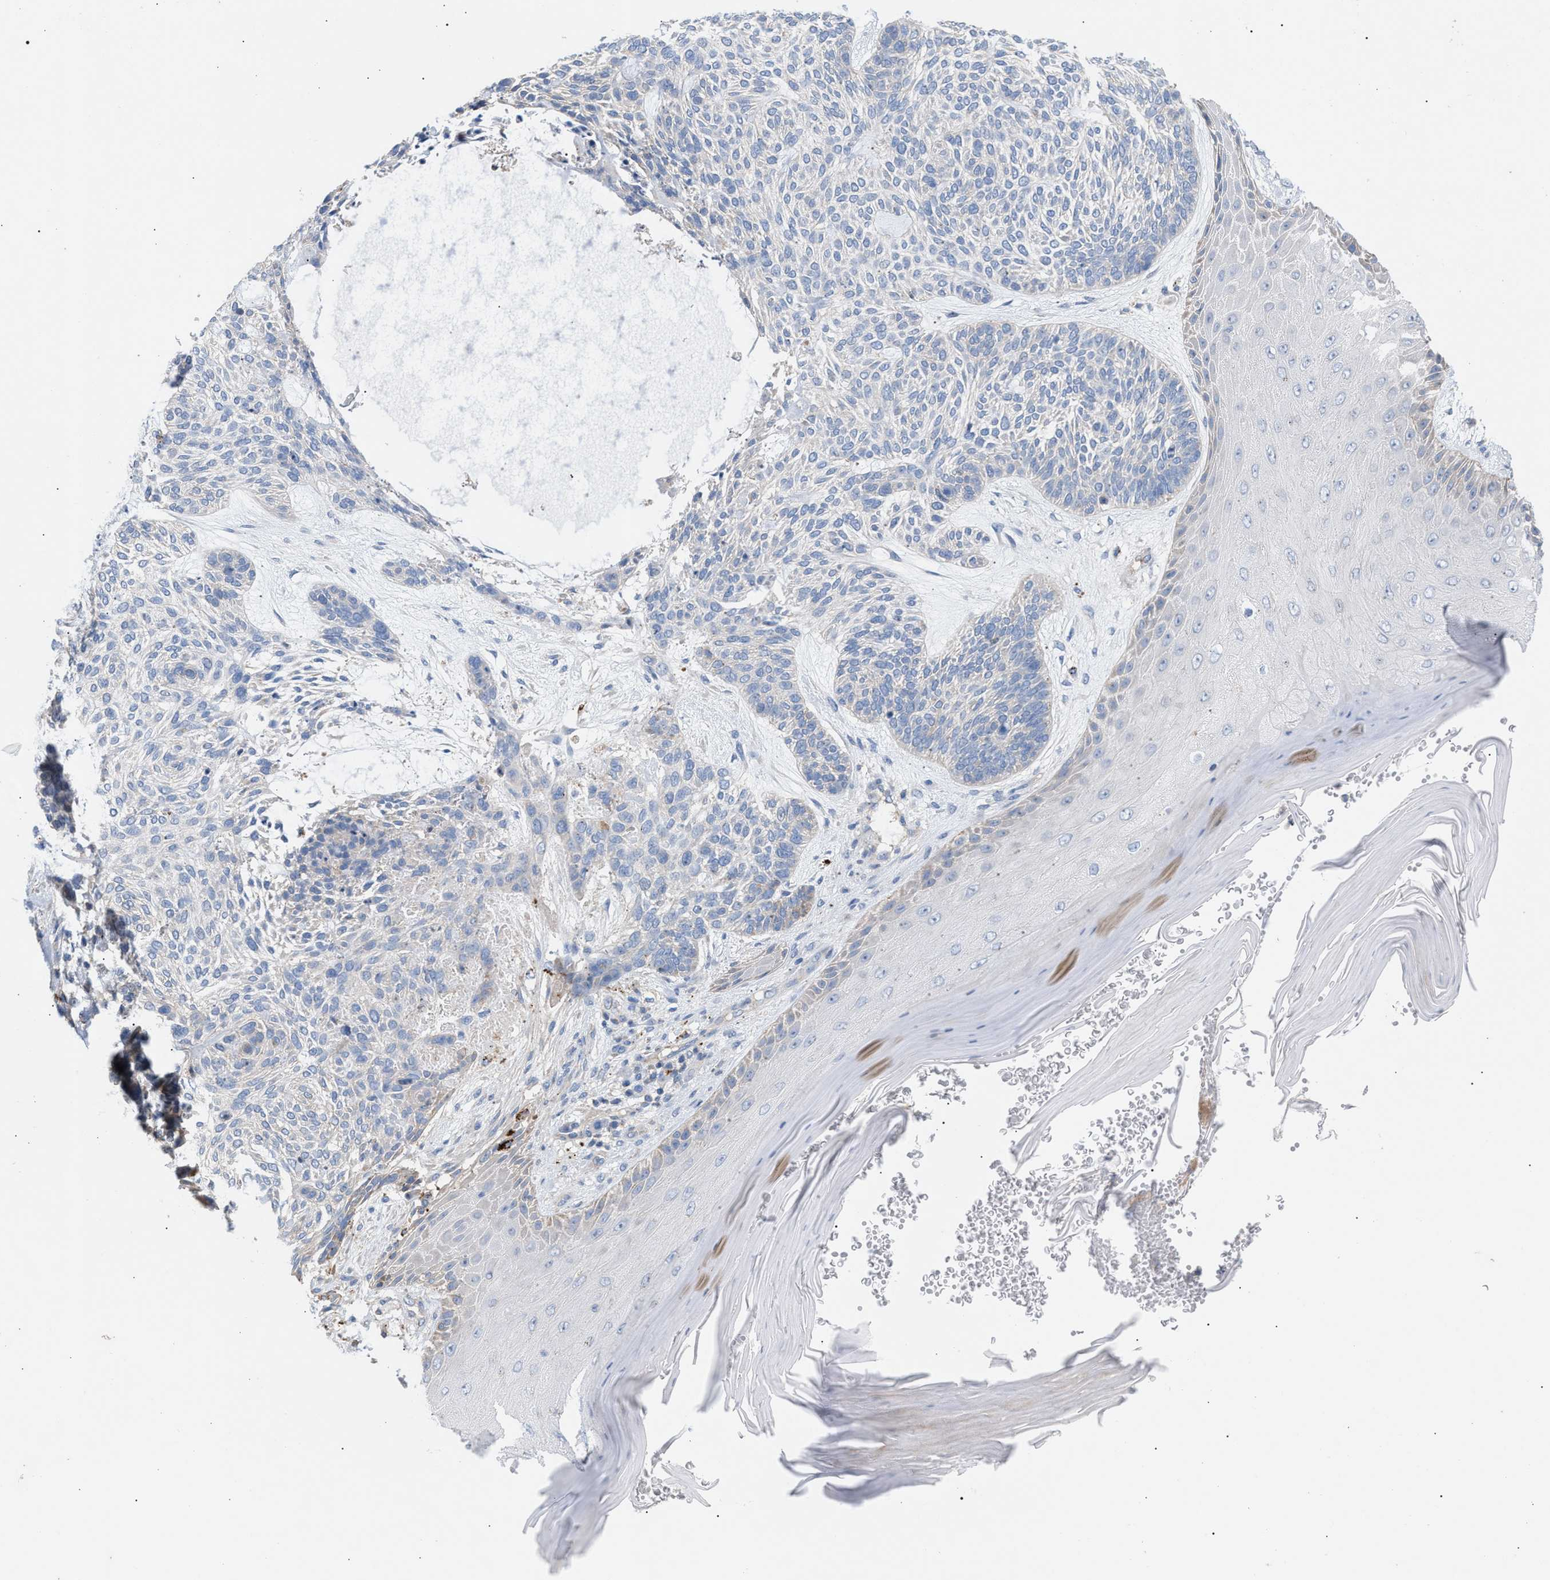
{"staining": {"intensity": "negative", "quantity": "none", "location": "none"}, "tissue": "skin cancer", "cell_type": "Tumor cells", "image_type": "cancer", "snomed": [{"axis": "morphology", "description": "Basal cell carcinoma"}, {"axis": "topography", "description": "Skin"}], "caption": "The immunohistochemistry histopathology image has no significant staining in tumor cells of skin cancer tissue.", "gene": "MBTD1", "patient": {"sex": "male", "age": 55}}